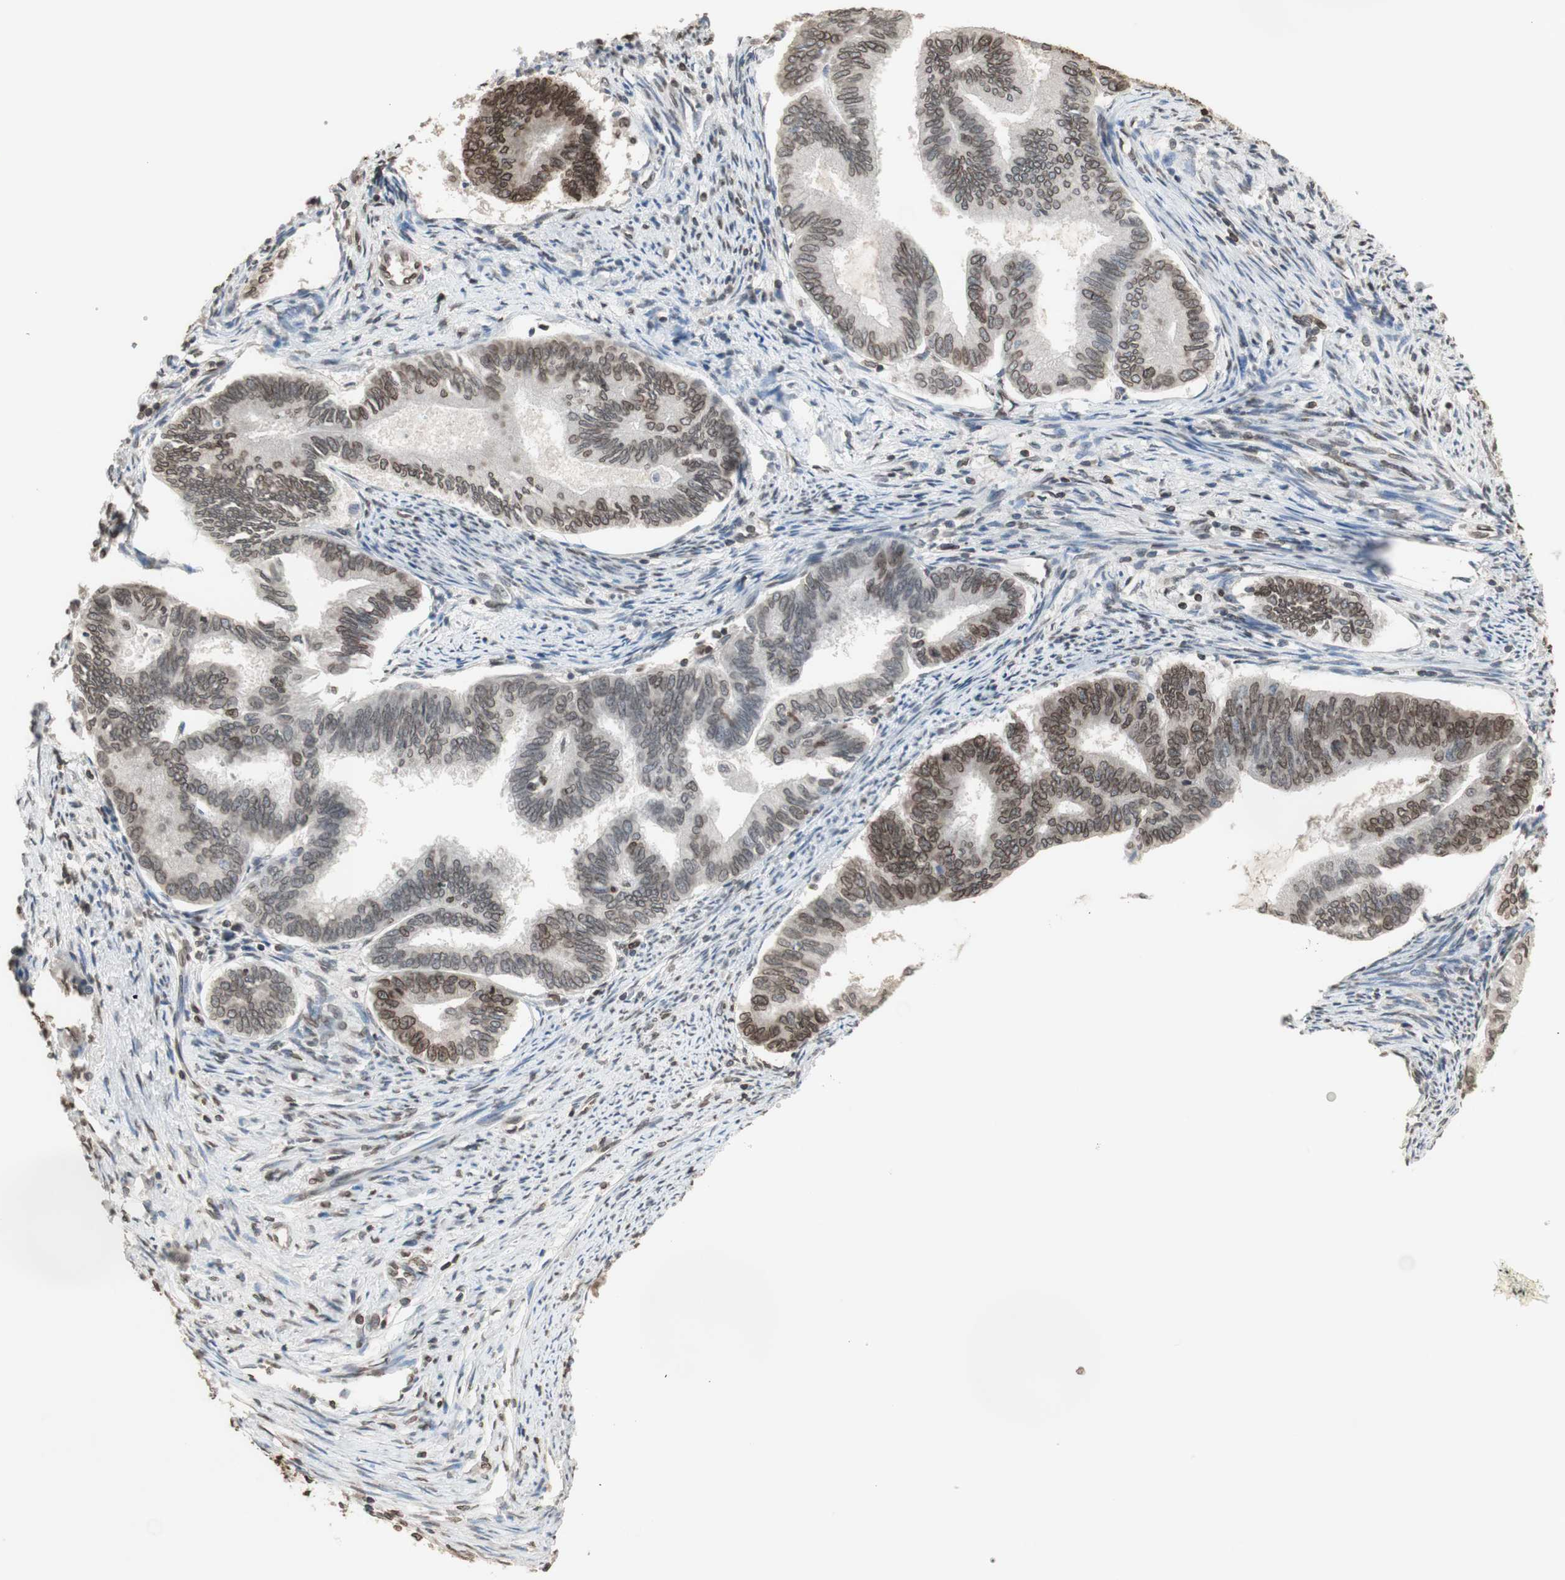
{"staining": {"intensity": "moderate", "quantity": "25%-75%", "location": "cytoplasmic/membranous,nuclear"}, "tissue": "endometrial cancer", "cell_type": "Tumor cells", "image_type": "cancer", "snomed": [{"axis": "morphology", "description": "Adenocarcinoma, NOS"}, {"axis": "topography", "description": "Endometrium"}], "caption": "Approximately 25%-75% of tumor cells in human endometrial cancer (adenocarcinoma) display moderate cytoplasmic/membranous and nuclear protein expression as visualized by brown immunohistochemical staining.", "gene": "TMPO", "patient": {"sex": "female", "age": 86}}